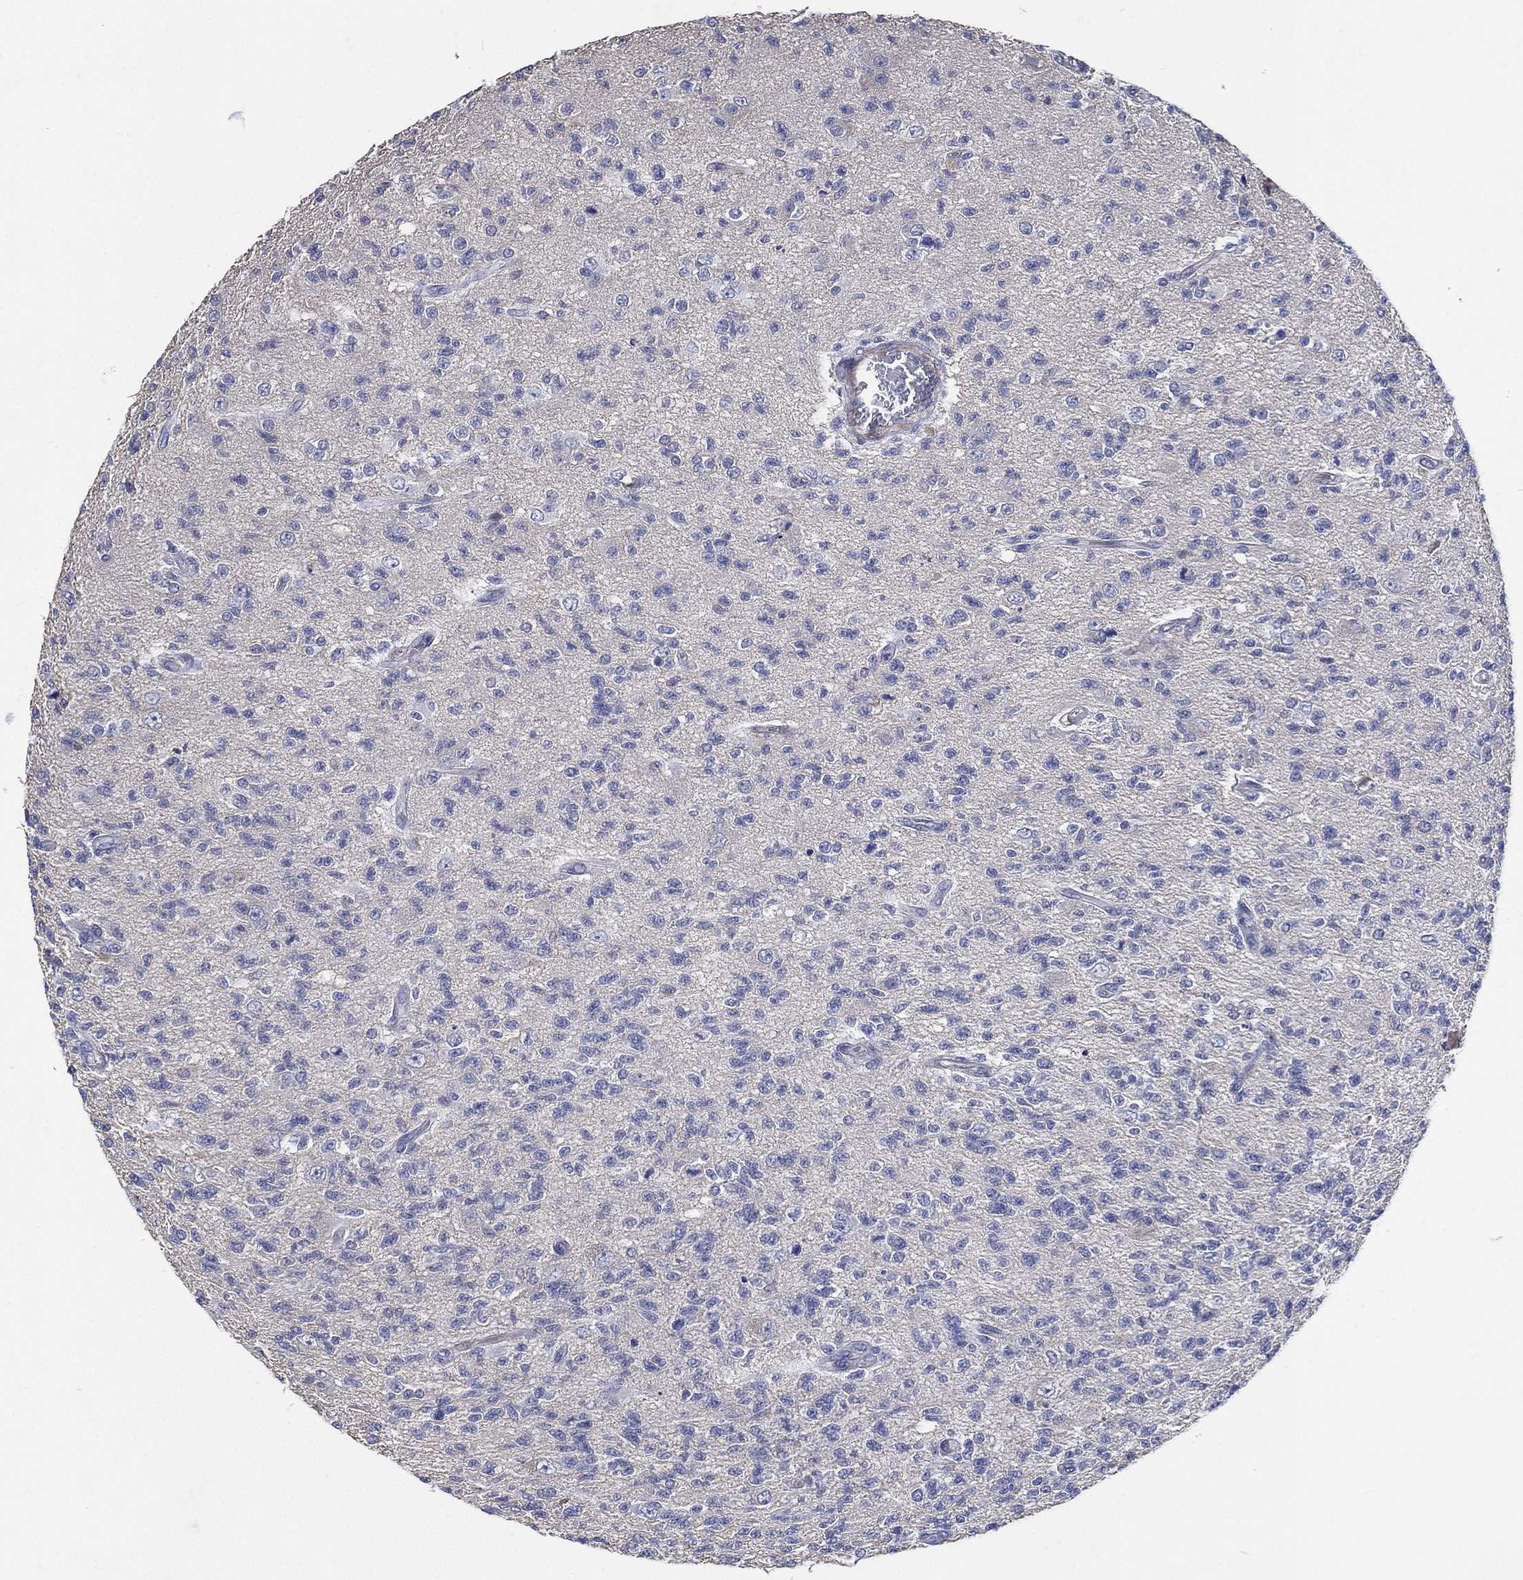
{"staining": {"intensity": "negative", "quantity": "none", "location": "none"}, "tissue": "glioma", "cell_type": "Tumor cells", "image_type": "cancer", "snomed": [{"axis": "morphology", "description": "Glioma, malignant, High grade"}, {"axis": "topography", "description": "Brain"}], "caption": "A photomicrograph of human glioma is negative for staining in tumor cells. (Brightfield microscopy of DAB (3,3'-diaminobenzidine) IHC at high magnification).", "gene": "TMPRSS11D", "patient": {"sex": "male", "age": 56}}